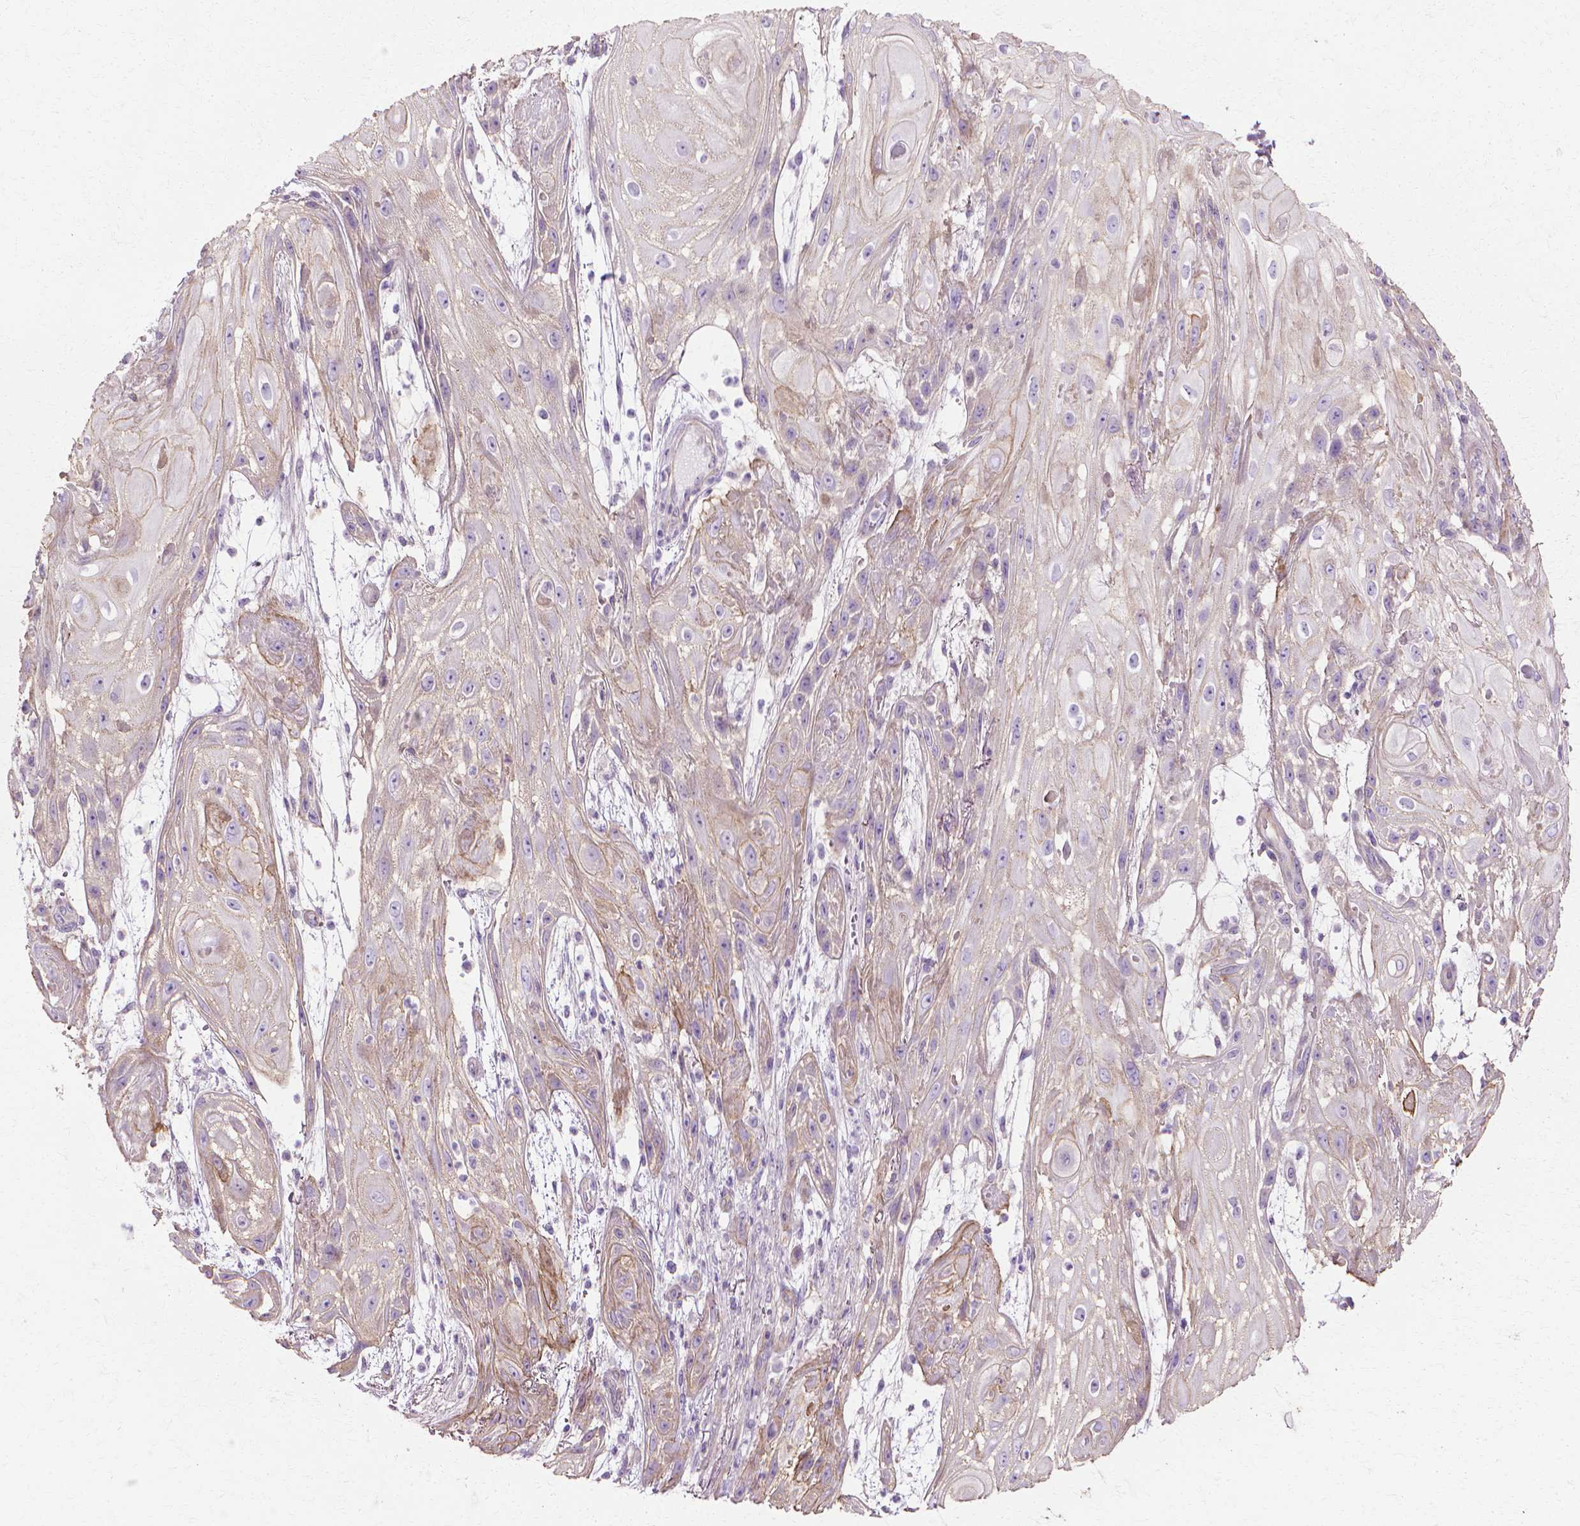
{"staining": {"intensity": "weak", "quantity": "<25%", "location": "cytoplasmic/membranous"}, "tissue": "skin cancer", "cell_type": "Tumor cells", "image_type": "cancer", "snomed": [{"axis": "morphology", "description": "Squamous cell carcinoma, NOS"}, {"axis": "topography", "description": "Skin"}], "caption": "This is an IHC micrograph of skin cancer (squamous cell carcinoma). There is no staining in tumor cells.", "gene": "CFAP157", "patient": {"sex": "male", "age": 62}}